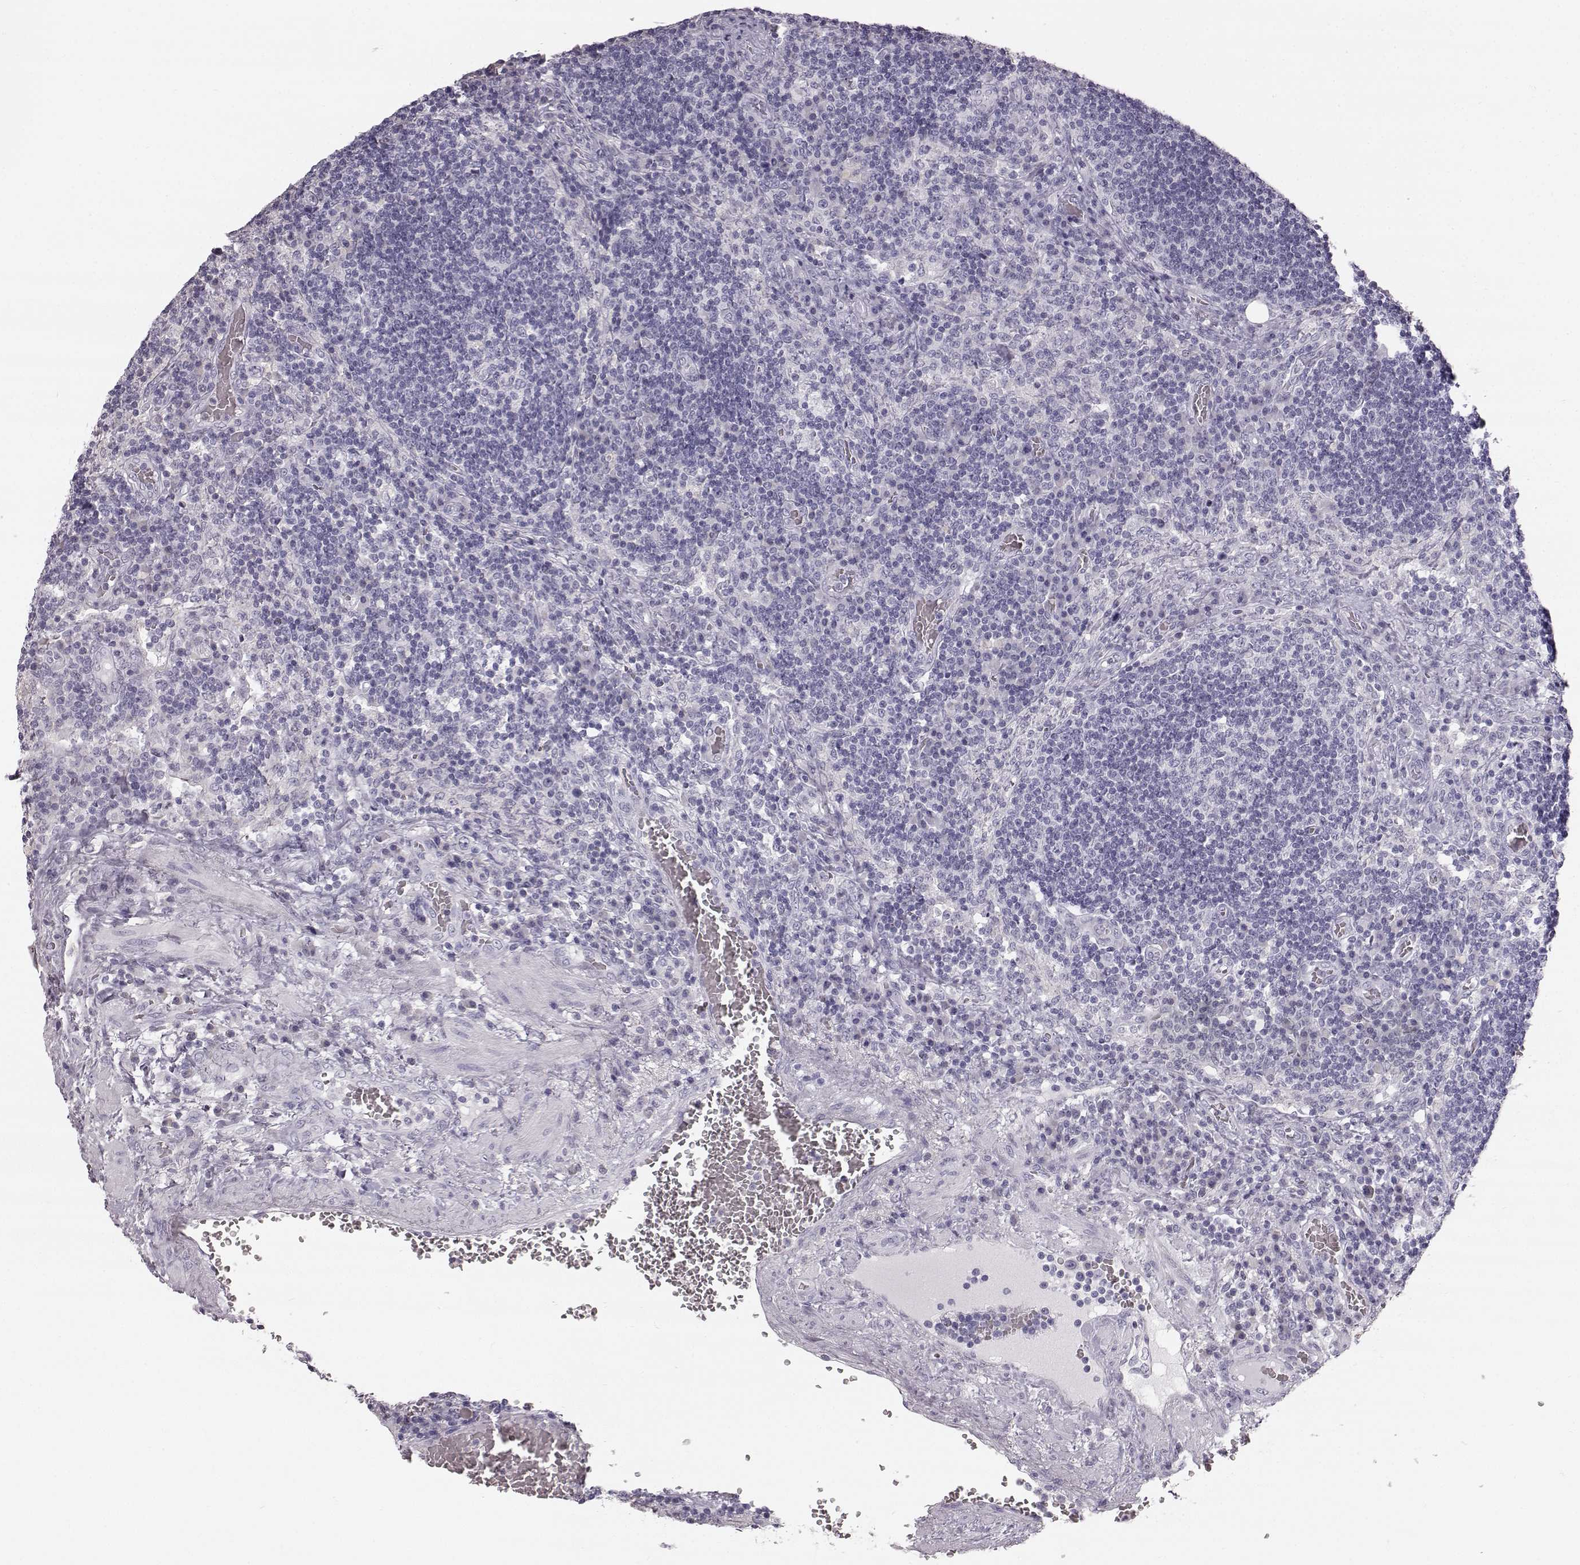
{"staining": {"intensity": "negative", "quantity": "none", "location": "none"}, "tissue": "lymph node", "cell_type": "Germinal center cells", "image_type": "normal", "snomed": [{"axis": "morphology", "description": "Normal tissue, NOS"}, {"axis": "topography", "description": "Lymph node"}], "caption": "This micrograph is of benign lymph node stained with immunohistochemistry (IHC) to label a protein in brown with the nuclei are counter-stained blue. There is no expression in germinal center cells. Brightfield microscopy of IHC stained with DAB (3,3'-diaminobenzidine) (brown) and hematoxylin (blue), captured at high magnification.", "gene": "KRT31", "patient": {"sex": "male", "age": 63}}